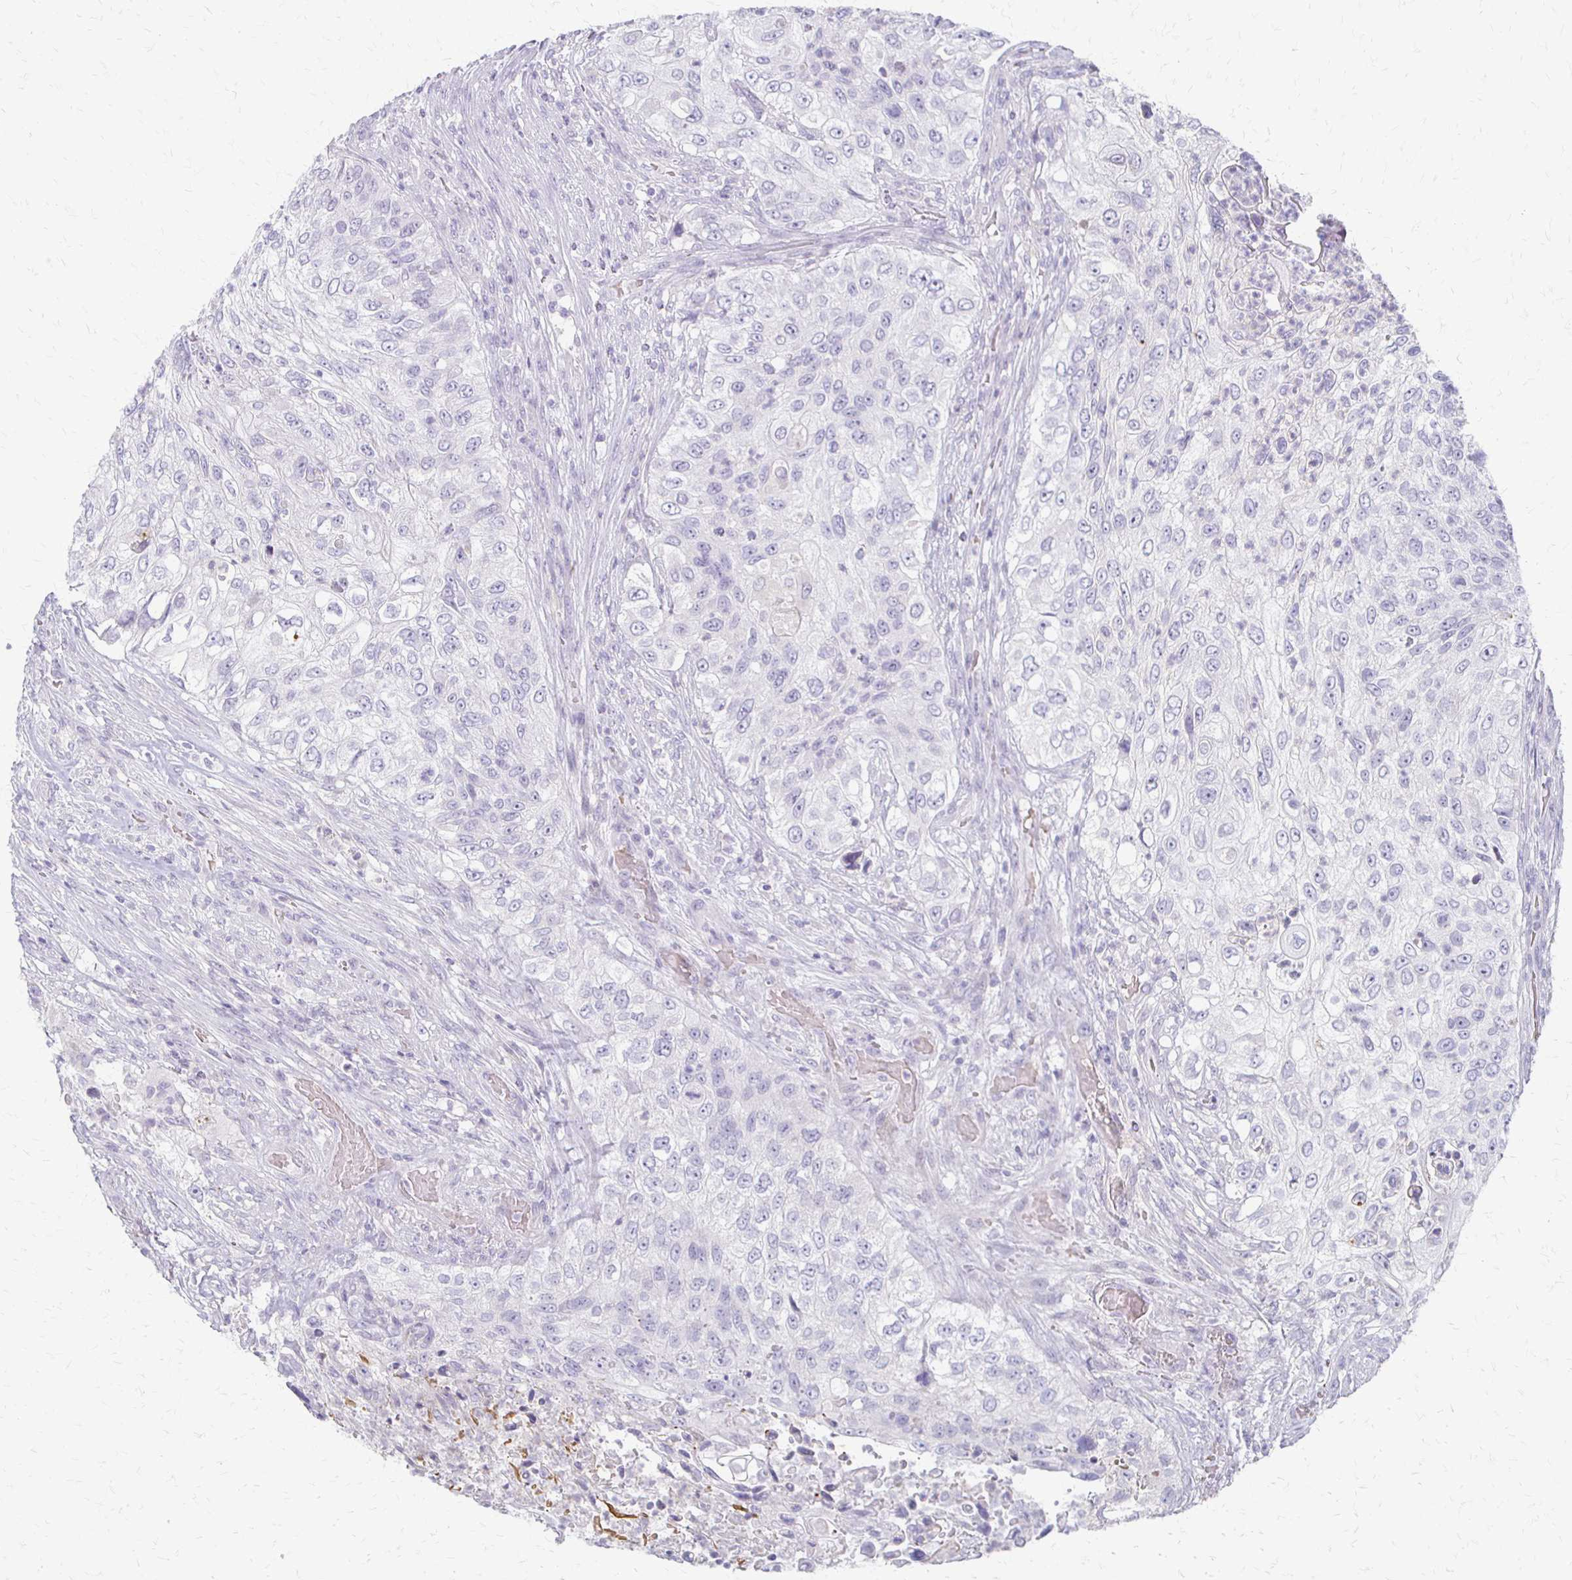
{"staining": {"intensity": "negative", "quantity": "none", "location": "none"}, "tissue": "urothelial cancer", "cell_type": "Tumor cells", "image_type": "cancer", "snomed": [{"axis": "morphology", "description": "Urothelial carcinoma, High grade"}, {"axis": "topography", "description": "Urinary bladder"}], "caption": "High-grade urothelial carcinoma stained for a protein using IHC demonstrates no staining tumor cells.", "gene": "ACP5", "patient": {"sex": "female", "age": 60}}